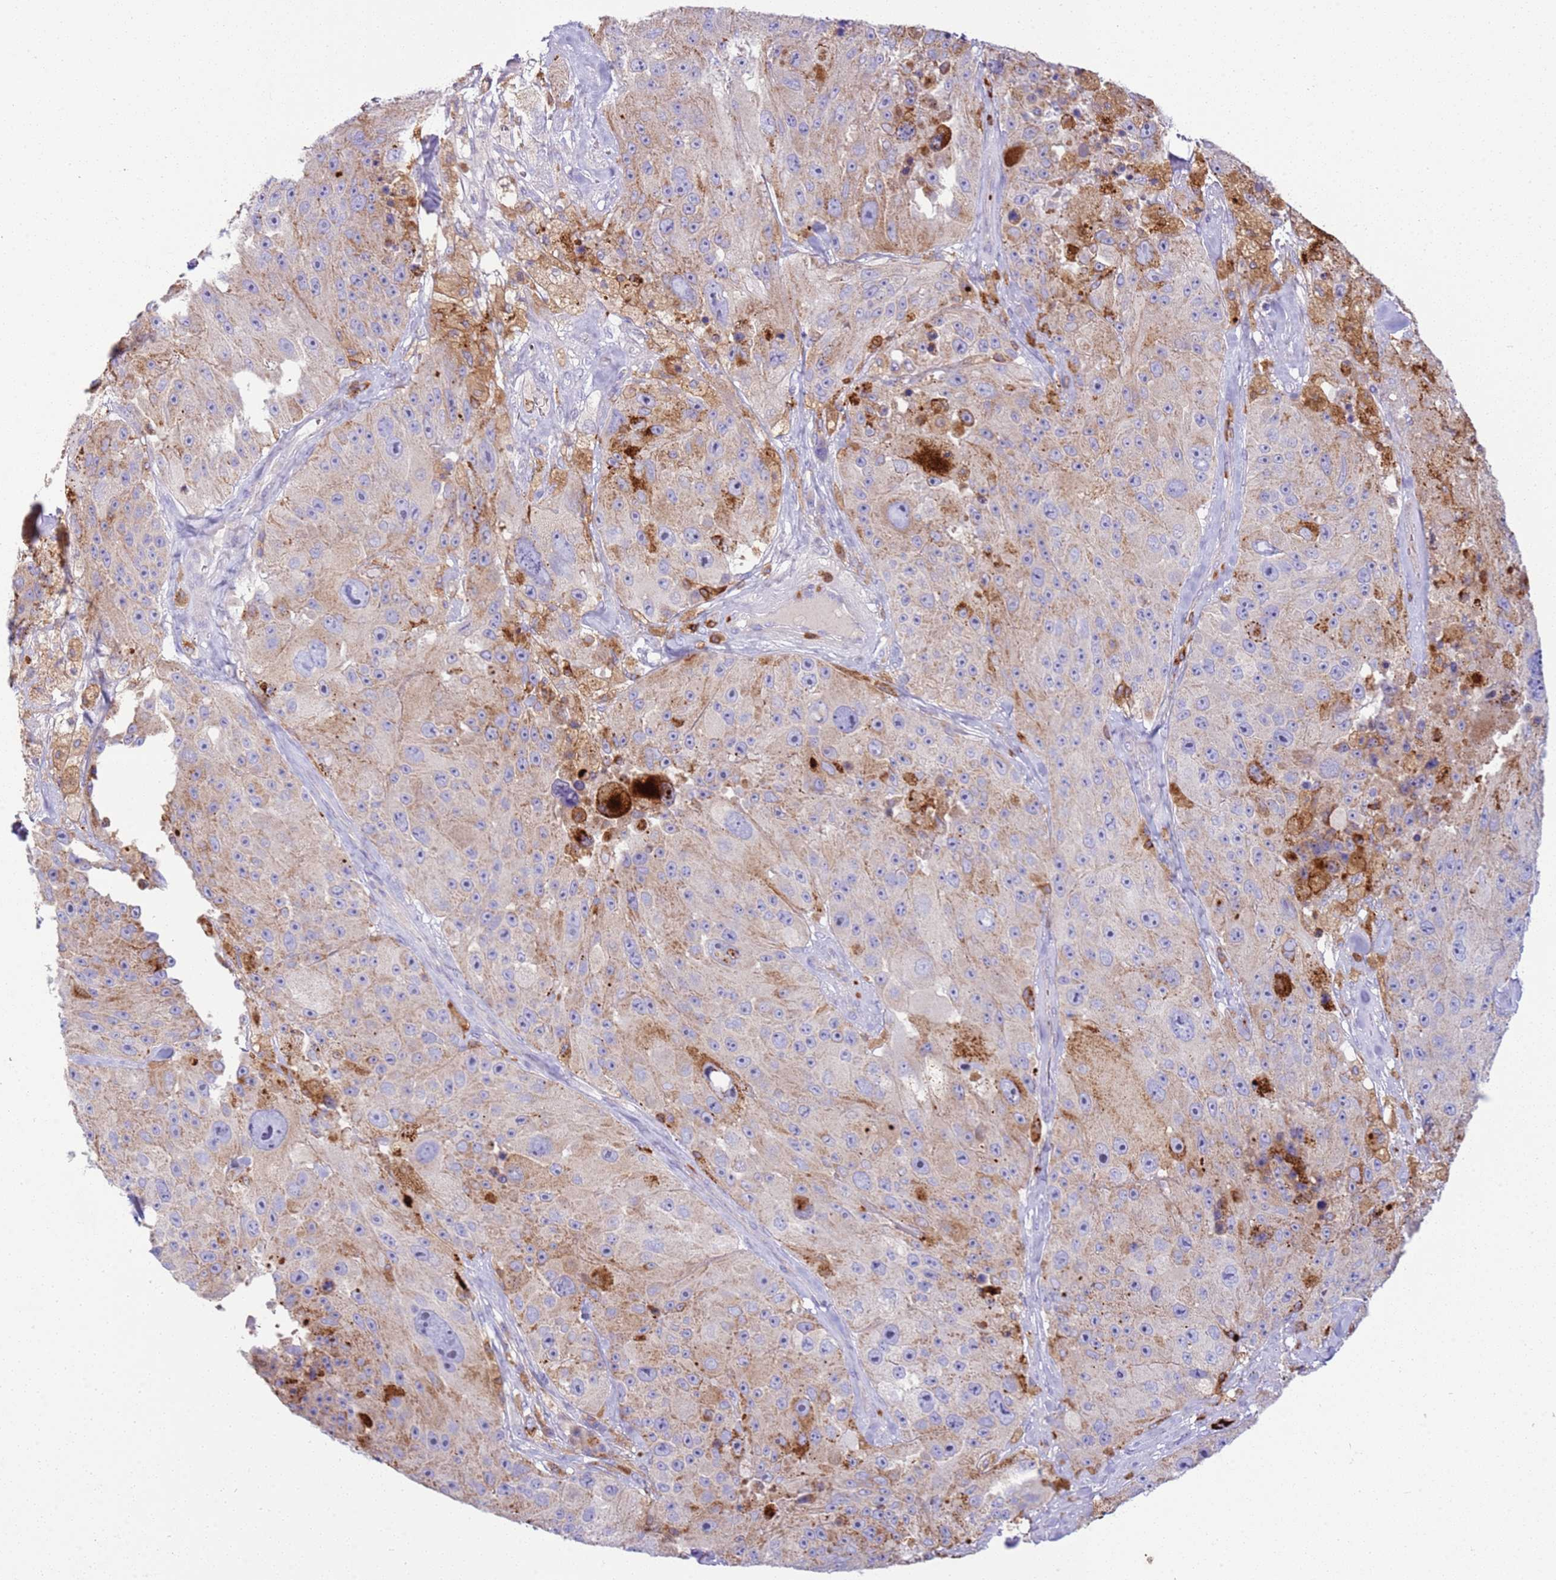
{"staining": {"intensity": "moderate", "quantity": "25%-75%", "location": "cytoplasmic/membranous"}, "tissue": "melanoma", "cell_type": "Tumor cells", "image_type": "cancer", "snomed": [{"axis": "morphology", "description": "Malignant melanoma, Metastatic site"}, {"axis": "topography", "description": "Lymph node"}], "caption": "Protein expression analysis of human melanoma reveals moderate cytoplasmic/membranous staining in about 25%-75% of tumor cells.", "gene": "TTPAL", "patient": {"sex": "male", "age": 62}}